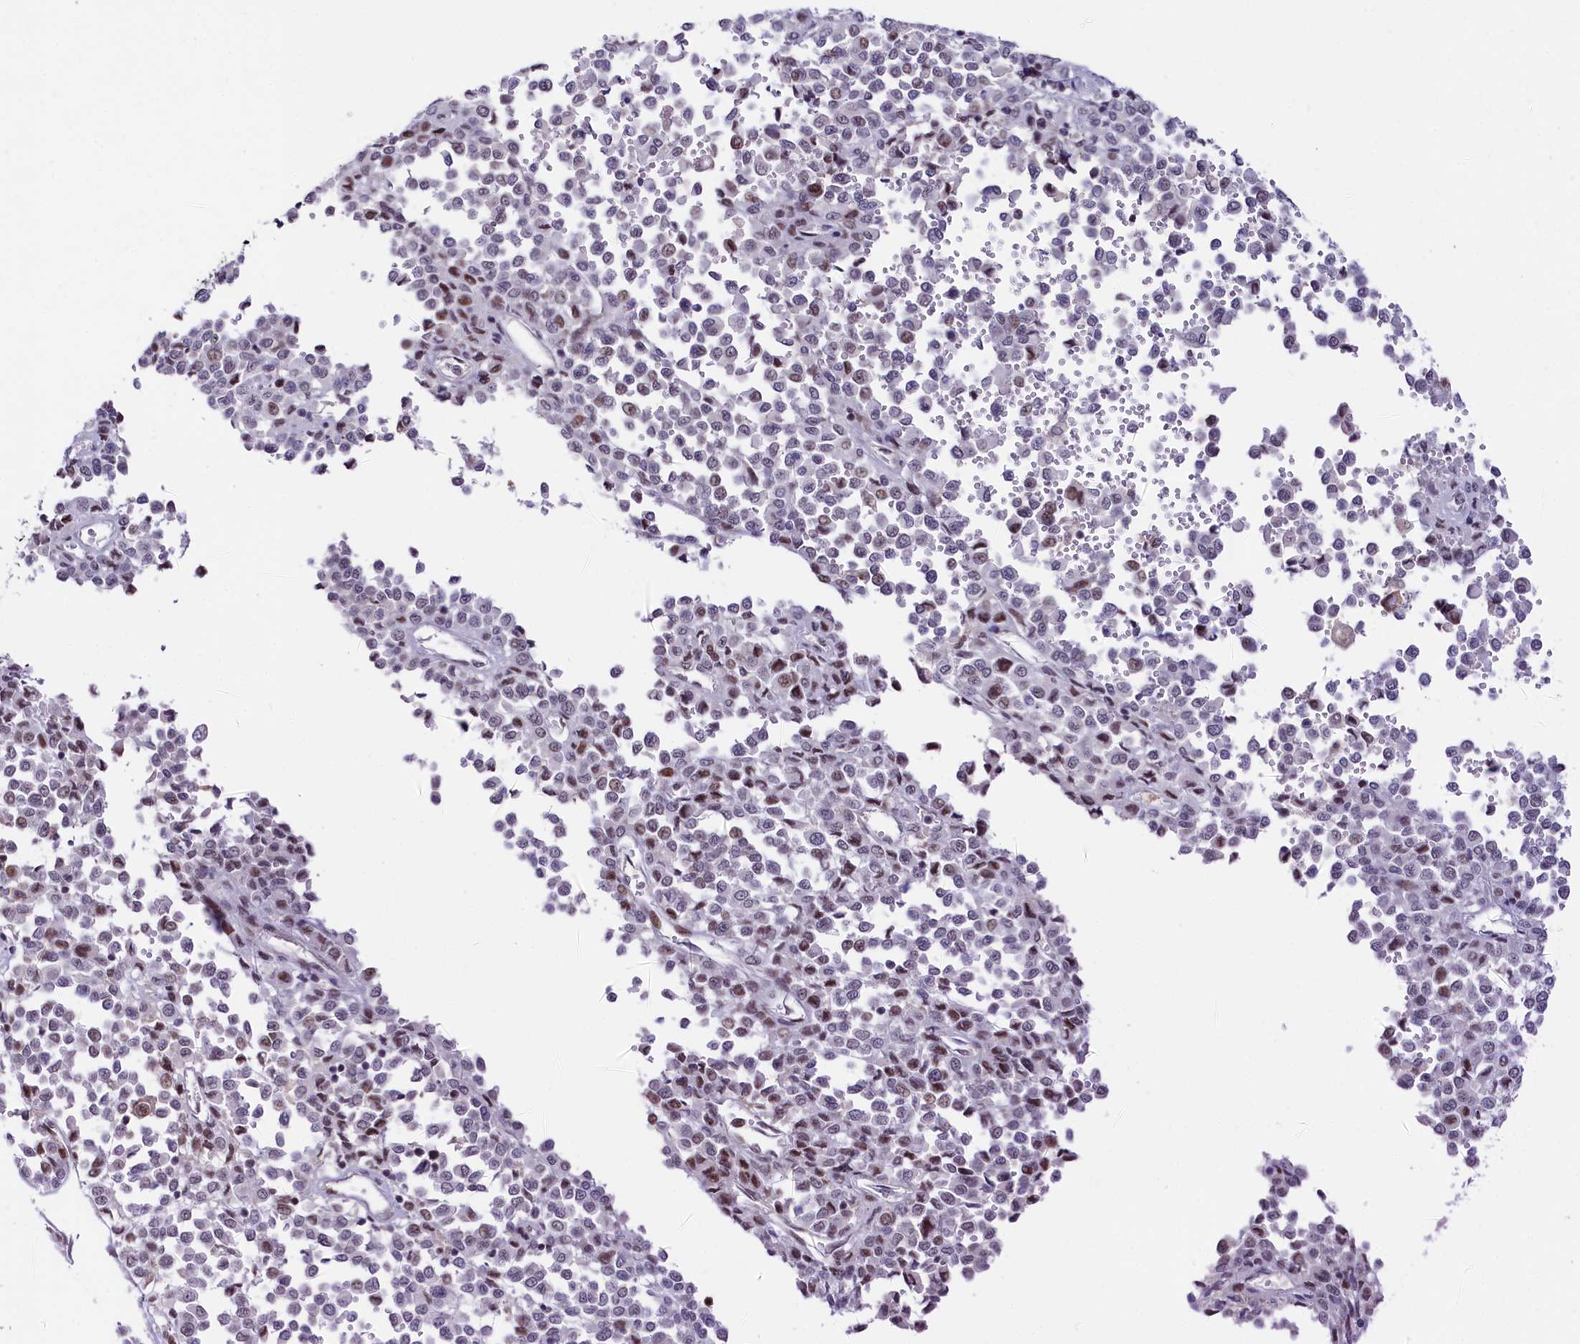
{"staining": {"intensity": "moderate", "quantity": "<25%", "location": "nuclear"}, "tissue": "melanoma", "cell_type": "Tumor cells", "image_type": "cancer", "snomed": [{"axis": "morphology", "description": "Malignant melanoma, Metastatic site"}, {"axis": "topography", "description": "Pancreas"}], "caption": "The immunohistochemical stain shows moderate nuclear expression in tumor cells of melanoma tissue. Nuclei are stained in blue.", "gene": "SCAF11", "patient": {"sex": "female", "age": 30}}